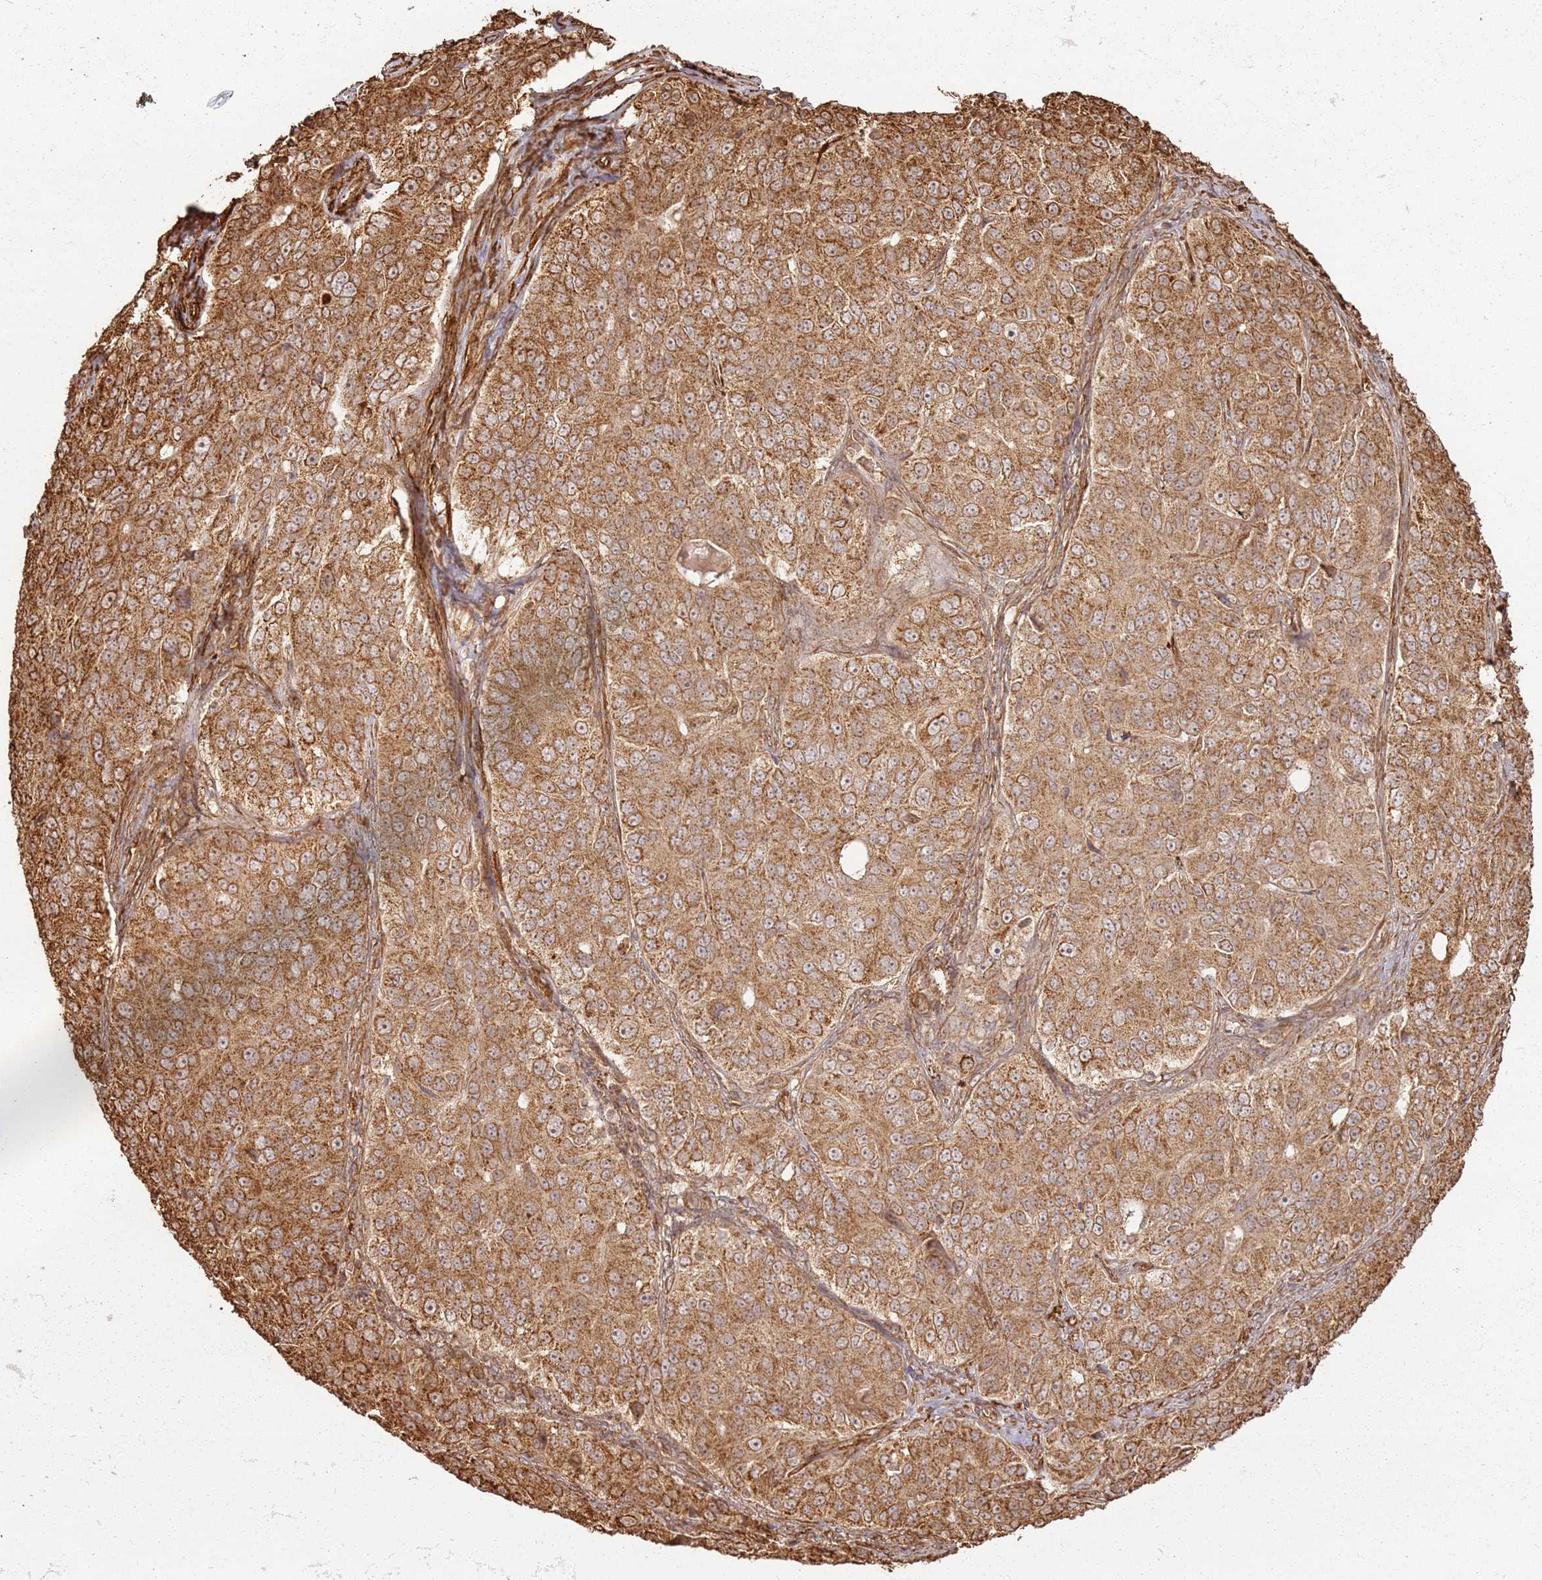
{"staining": {"intensity": "moderate", "quantity": ">75%", "location": "cytoplasmic/membranous"}, "tissue": "ovarian cancer", "cell_type": "Tumor cells", "image_type": "cancer", "snomed": [{"axis": "morphology", "description": "Carcinoma, endometroid"}, {"axis": "topography", "description": "Ovary"}], "caption": "Ovarian cancer stained for a protein displays moderate cytoplasmic/membranous positivity in tumor cells. Immunohistochemistry (ihc) stains the protein in brown and the nuclei are stained blue.", "gene": "DDX59", "patient": {"sex": "female", "age": 51}}